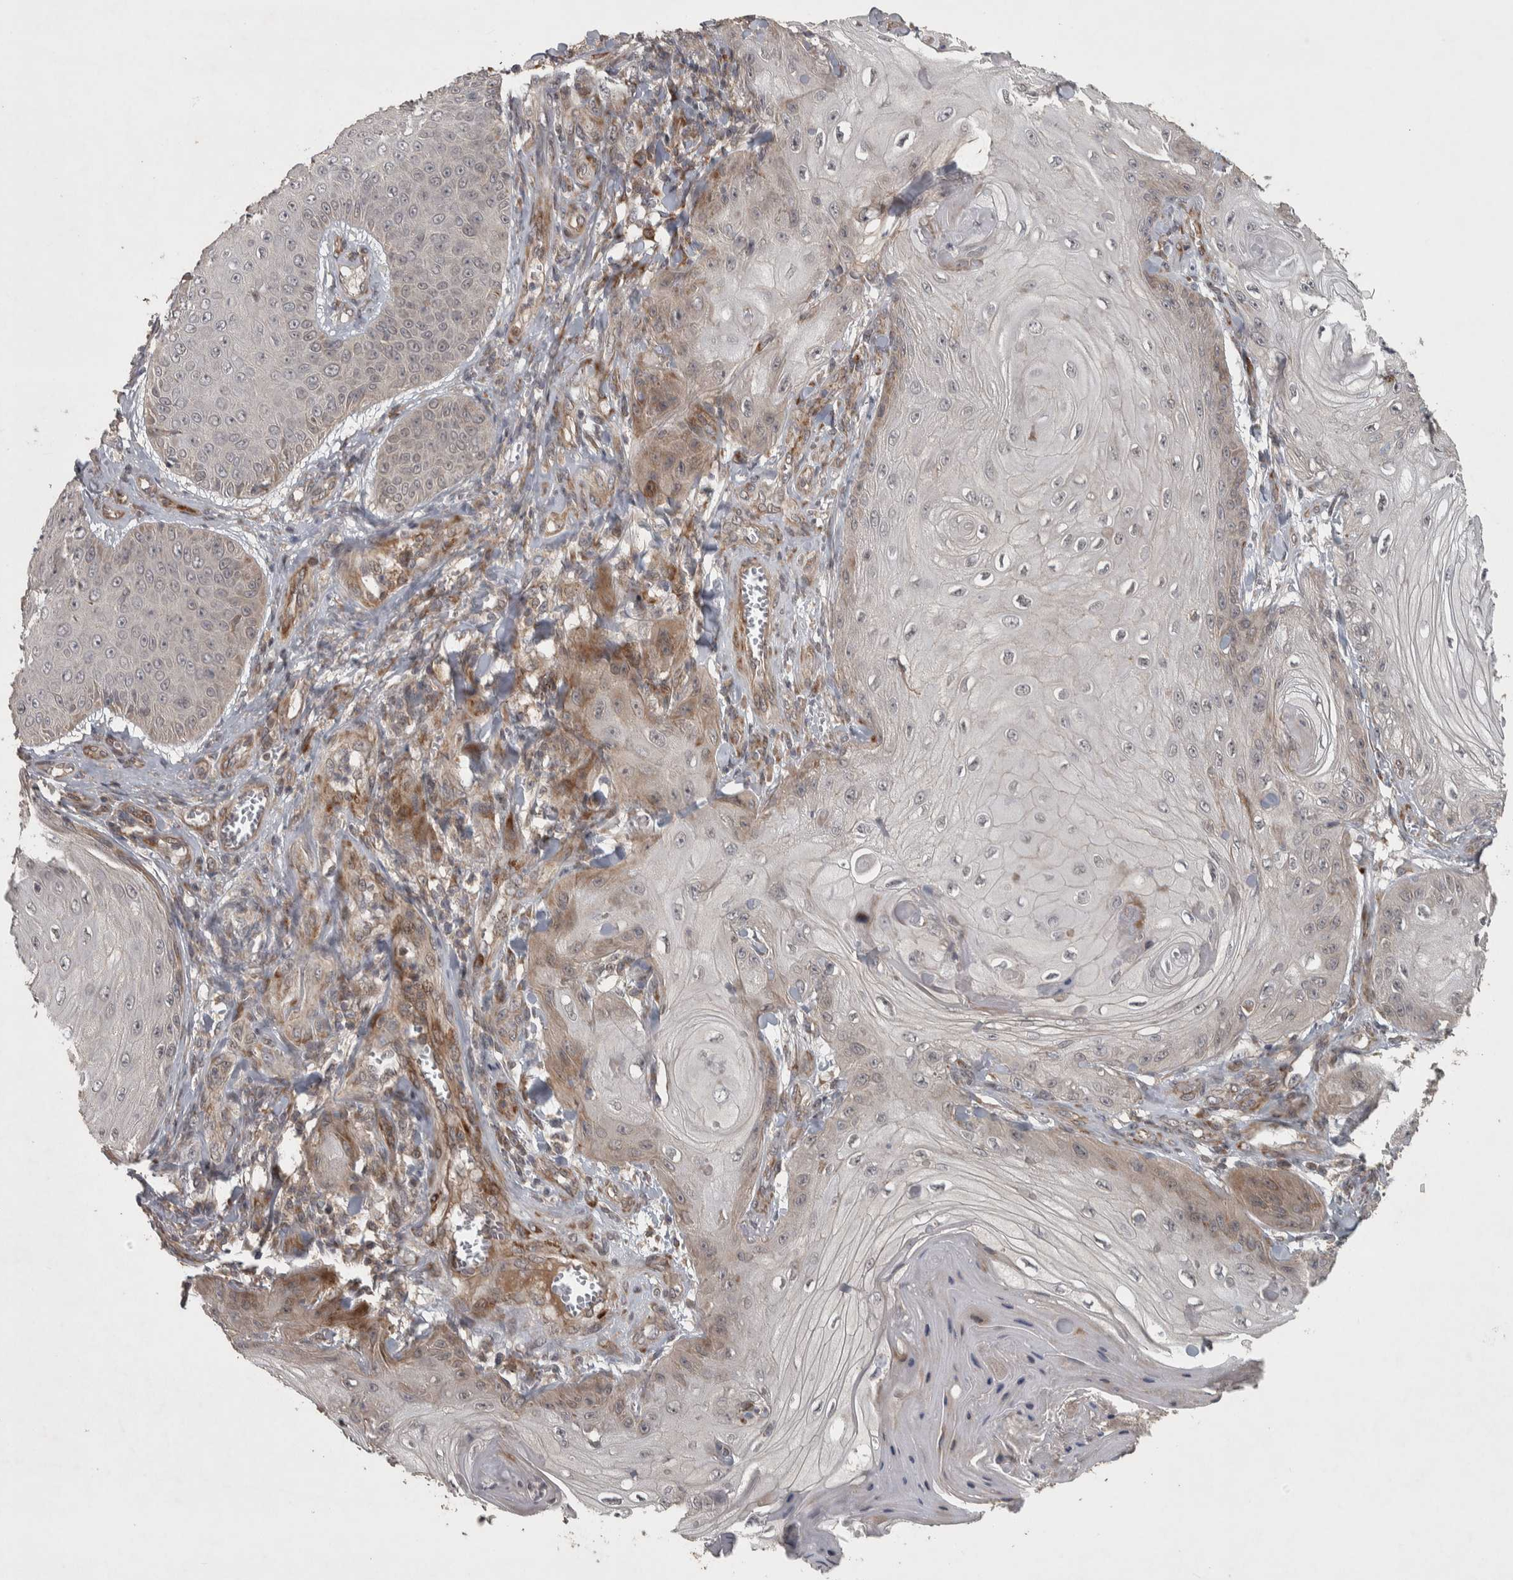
{"staining": {"intensity": "weak", "quantity": "<25%", "location": "cytoplasmic/membranous"}, "tissue": "skin cancer", "cell_type": "Tumor cells", "image_type": "cancer", "snomed": [{"axis": "morphology", "description": "Squamous cell carcinoma, NOS"}, {"axis": "topography", "description": "Skin"}], "caption": "IHC histopathology image of neoplastic tissue: skin squamous cell carcinoma stained with DAB (3,3'-diaminobenzidine) reveals no significant protein staining in tumor cells.", "gene": "ERAL1", "patient": {"sex": "male", "age": 74}}